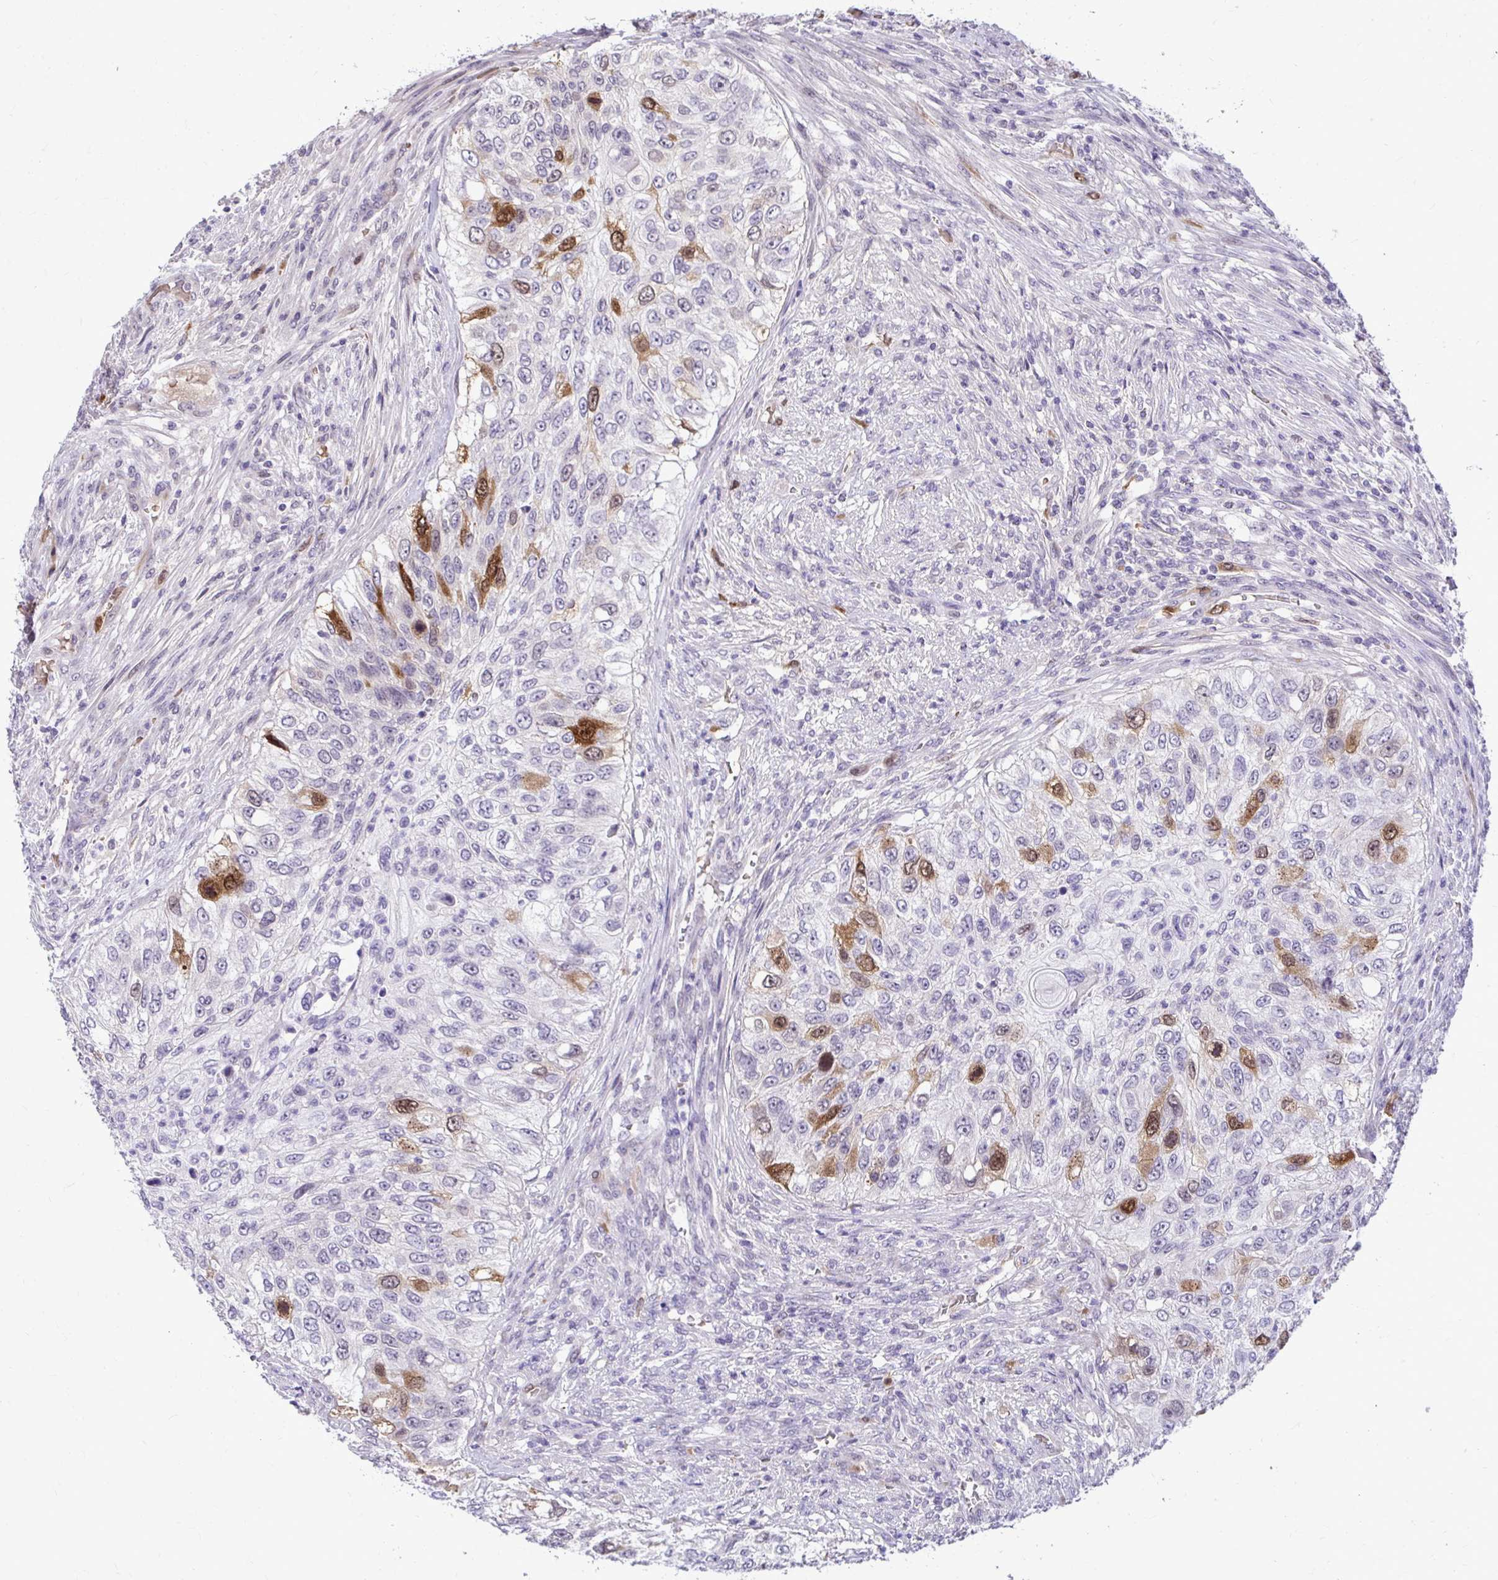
{"staining": {"intensity": "moderate", "quantity": "<25%", "location": "cytoplasmic/membranous,nuclear"}, "tissue": "urothelial cancer", "cell_type": "Tumor cells", "image_type": "cancer", "snomed": [{"axis": "morphology", "description": "Urothelial carcinoma, High grade"}, {"axis": "topography", "description": "Urinary bladder"}], "caption": "Moderate cytoplasmic/membranous and nuclear expression for a protein is appreciated in about <25% of tumor cells of urothelial cancer using IHC.", "gene": "CDC20", "patient": {"sex": "female", "age": 60}}